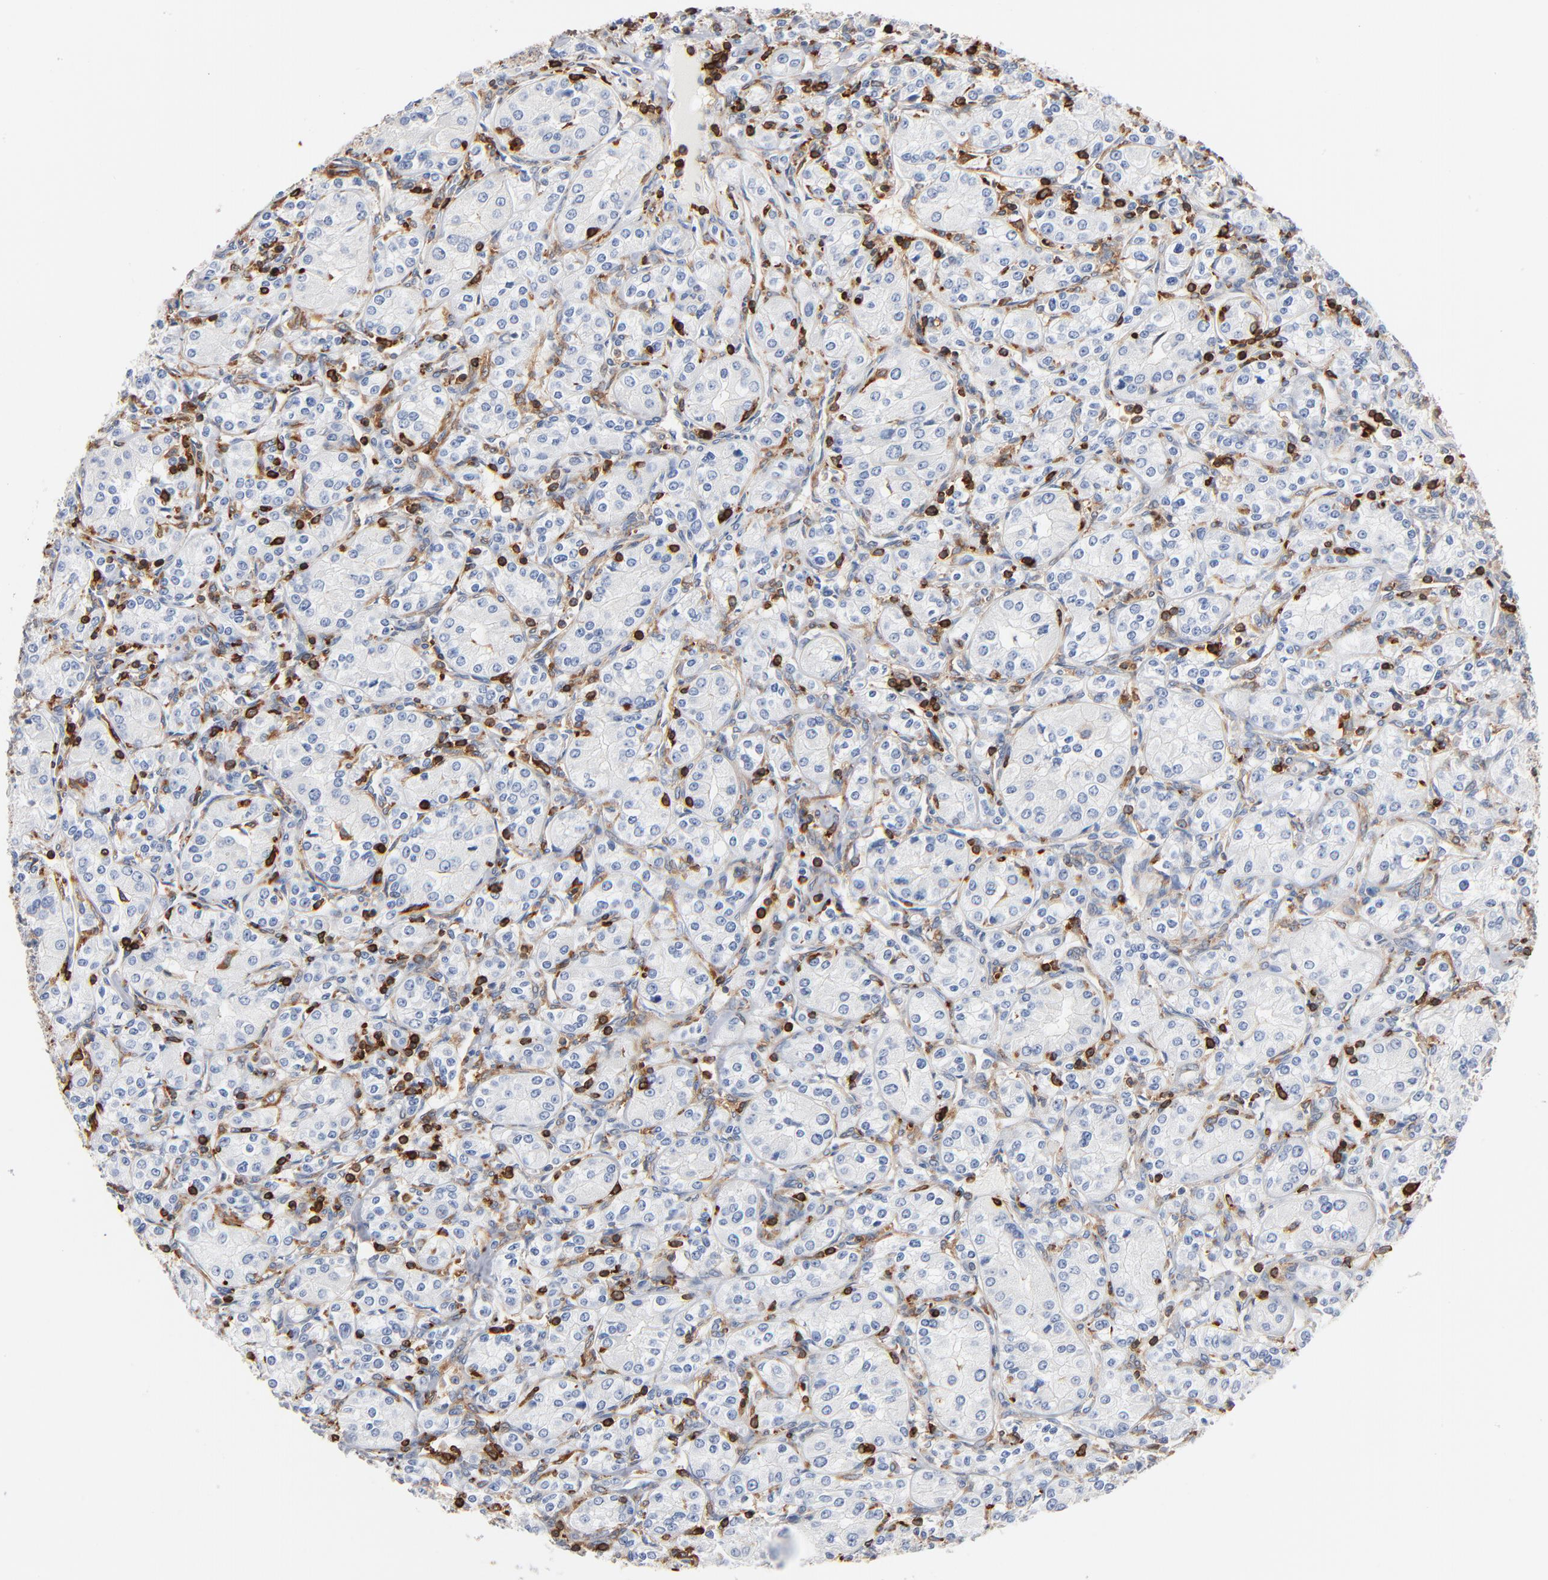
{"staining": {"intensity": "negative", "quantity": "none", "location": "none"}, "tissue": "renal cancer", "cell_type": "Tumor cells", "image_type": "cancer", "snomed": [{"axis": "morphology", "description": "Adenocarcinoma, NOS"}, {"axis": "topography", "description": "Kidney"}], "caption": "IHC photomicrograph of human adenocarcinoma (renal) stained for a protein (brown), which exhibits no positivity in tumor cells.", "gene": "SH3KBP1", "patient": {"sex": "male", "age": 77}}